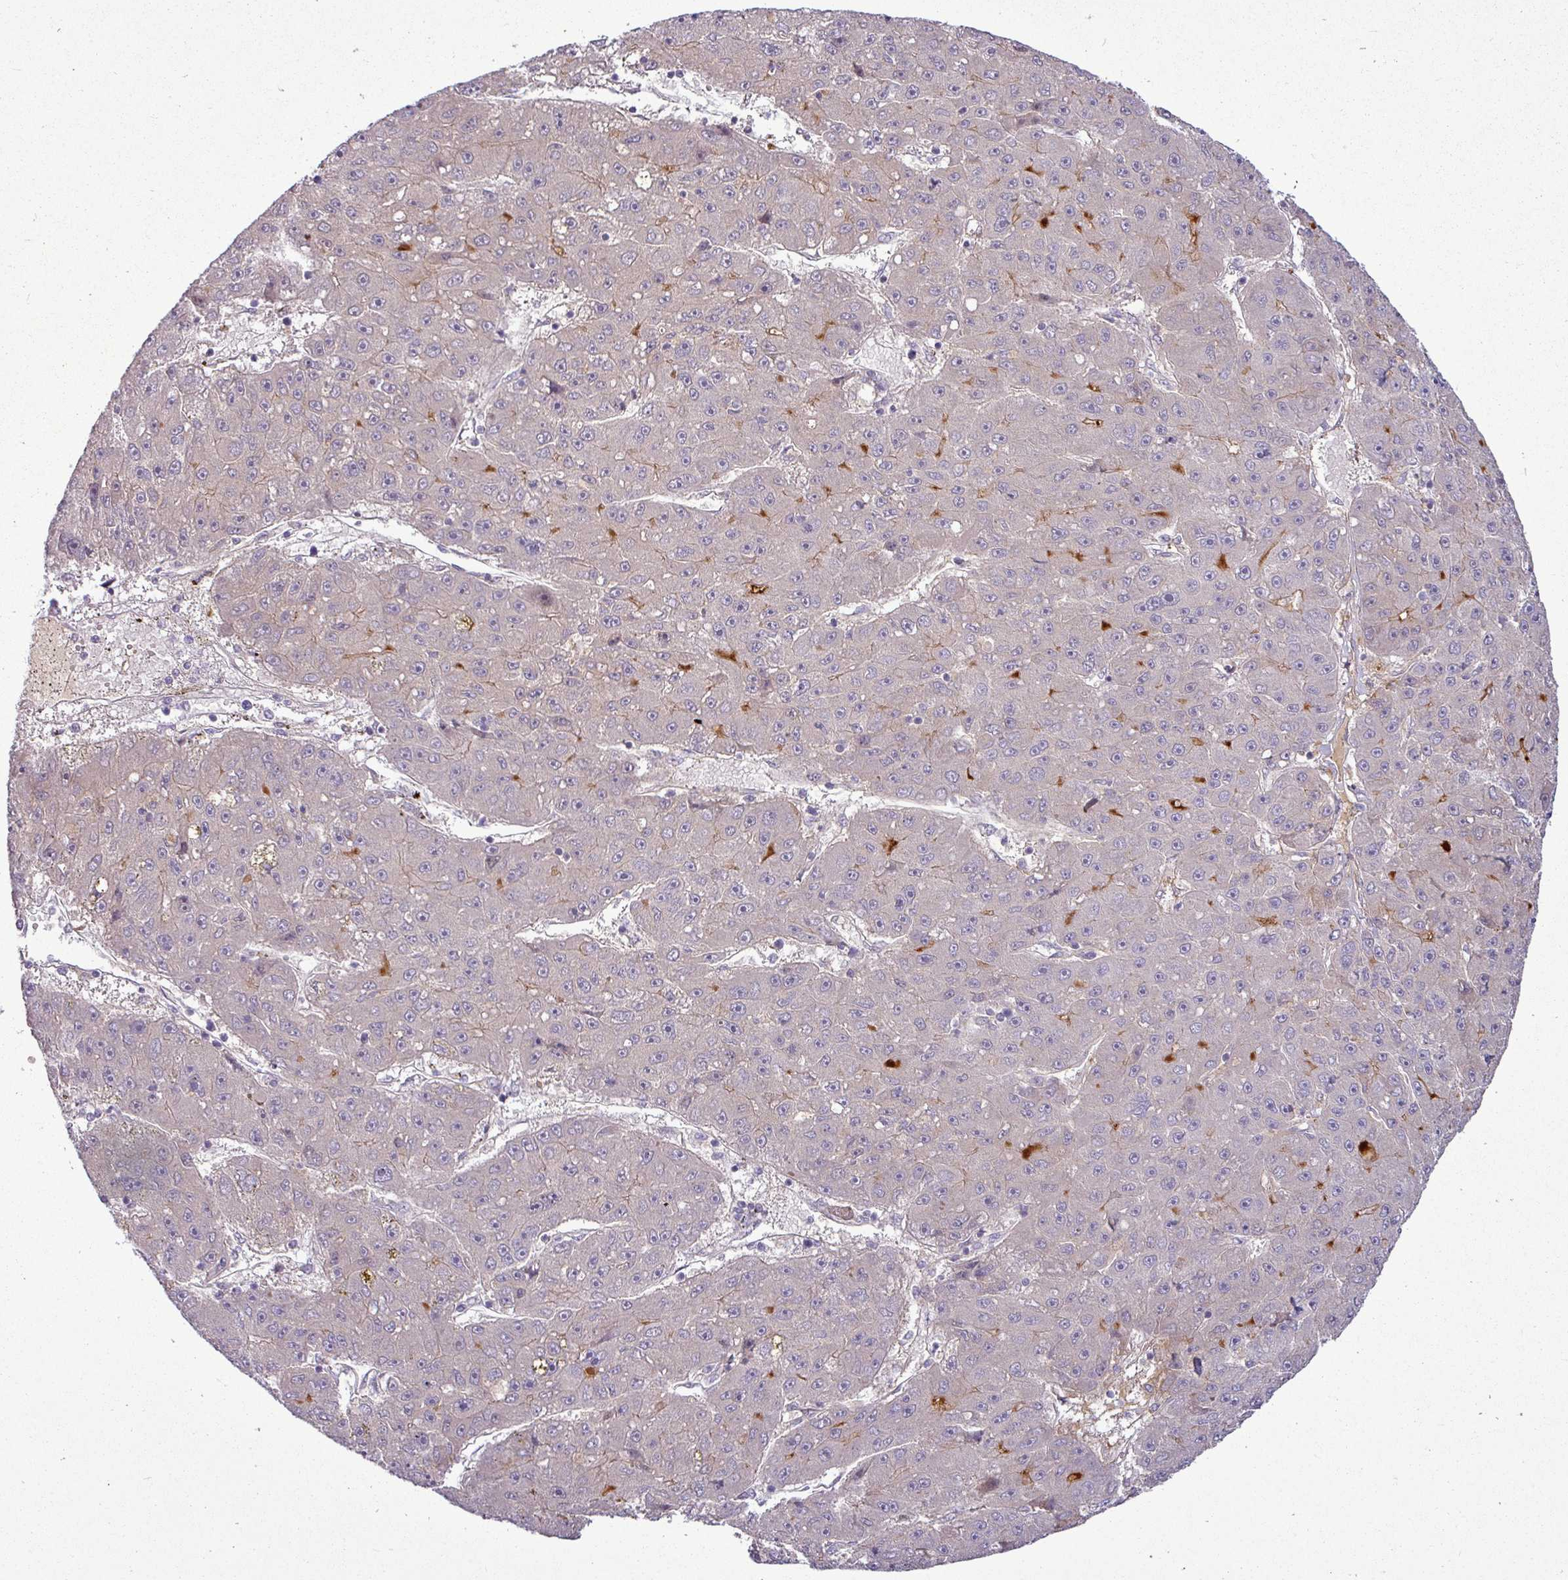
{"staining": {"intensity": "negative", "quantity": "none", "location": "none"}, "tissue": "liver cancer", "cell_type": "Tumor cells", "image_type": "cancer", "snomed": [{"axis": "morphology", "description": "Carcinoma, Hepatocellular, NOS"}, {"axis": "topography", "description": "Liver"}], "caption": "This is an immunohistochemistry histopathology image of human liver hepatocellular carcinoma. There is no positivity in tumor cells.", "gene": "APOM", "patient": {"sex": "male", "age": 67}}